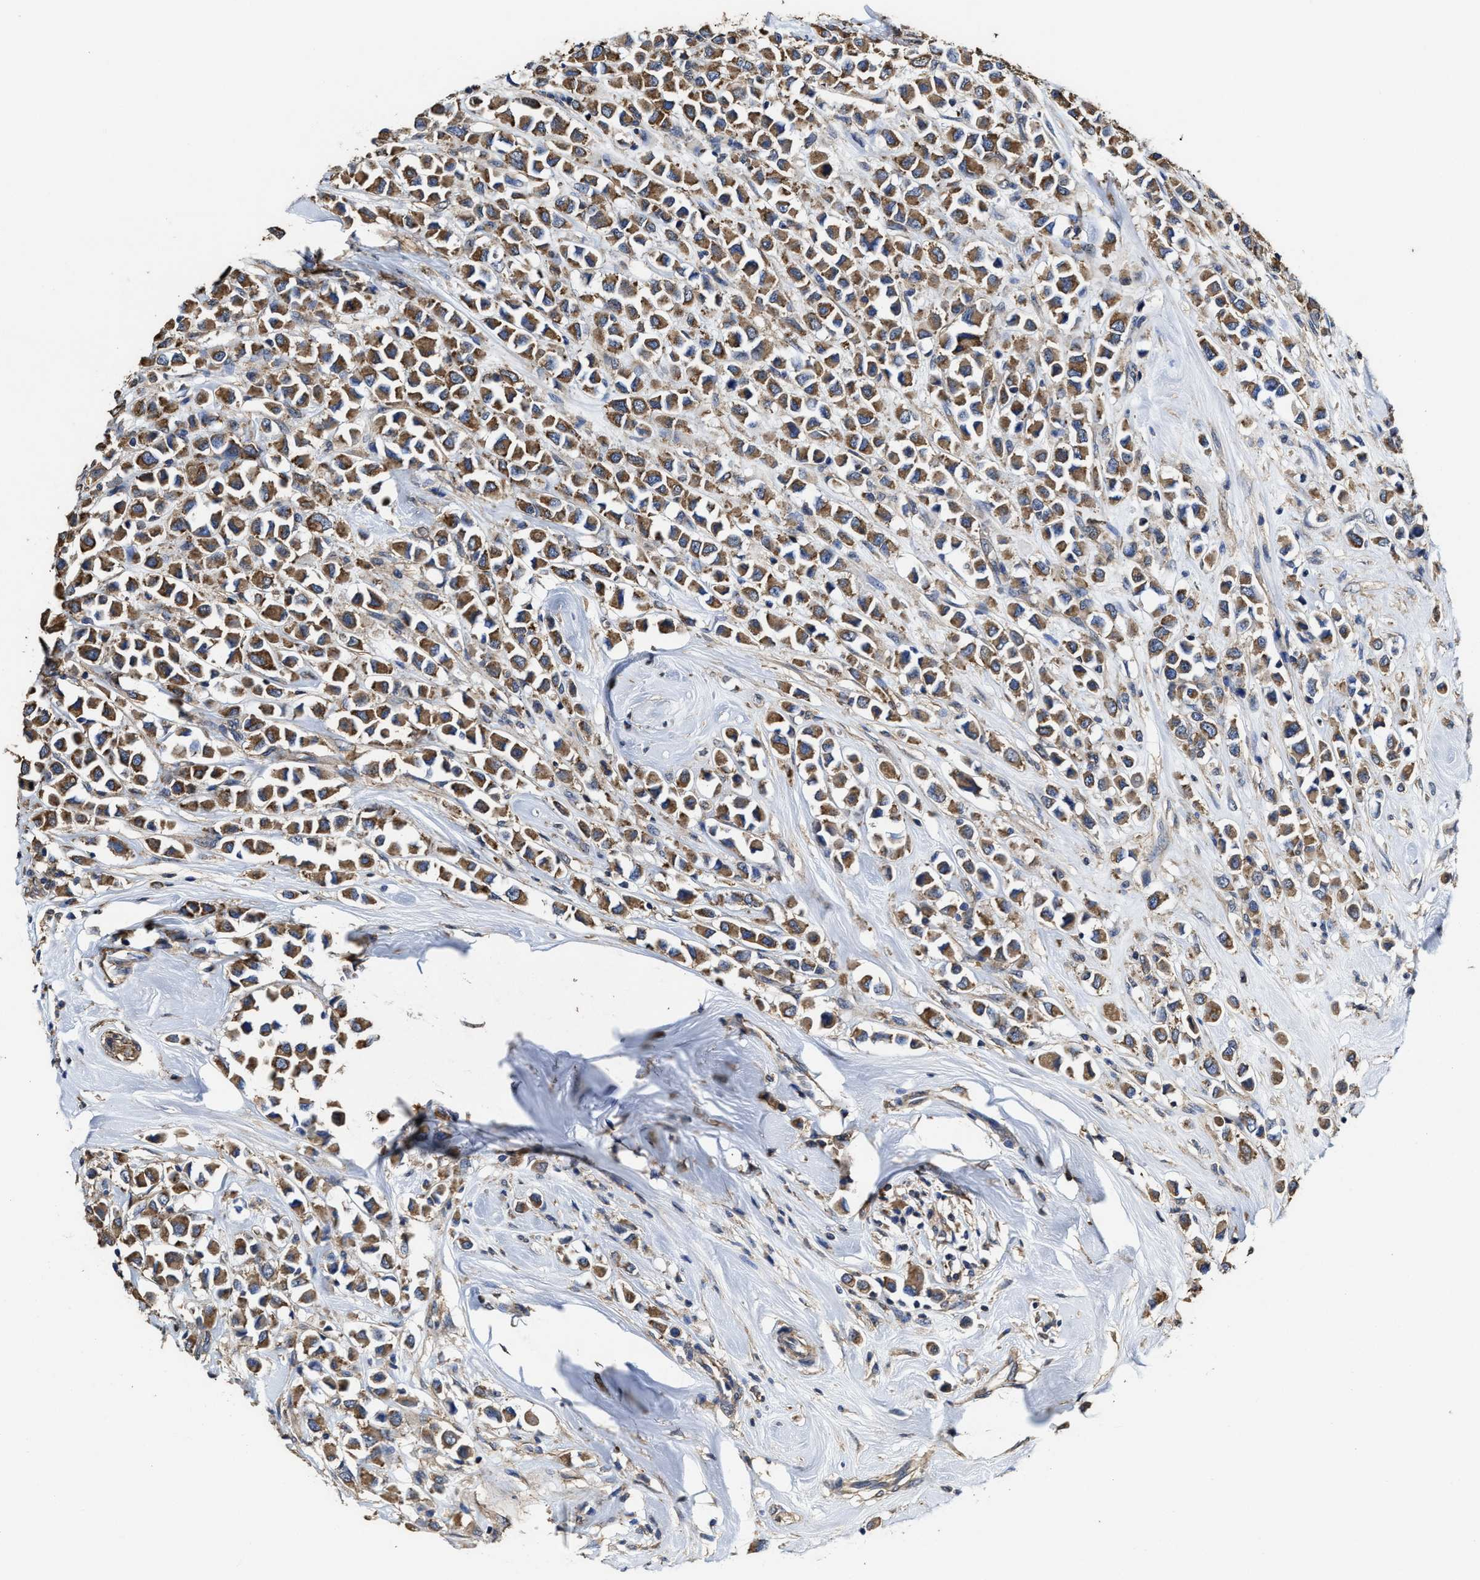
{"staining": {"intensity": "moderate", "quantity": ">75%", "location": "cytoplasmic/membranous"}, "tissue": "breast cancer", "cell_type": "Tumor cells", "image_type": "cancer", "snomed": [{"axis": "morphology", "description": "Duct carcinoma"}, {"axis": "topography", "description": "Breast"}], "caption": "An immunohistochemistry image of tumor tissue is shown. Protein staining in brown highlights moderate cytoplasmic/membranous positivity in breast intraductal carcinoma within tumor cells. Nuclei are stained in blue.", "gene": "SFXN4", "patient": {"sex": "female", "age": 61}}